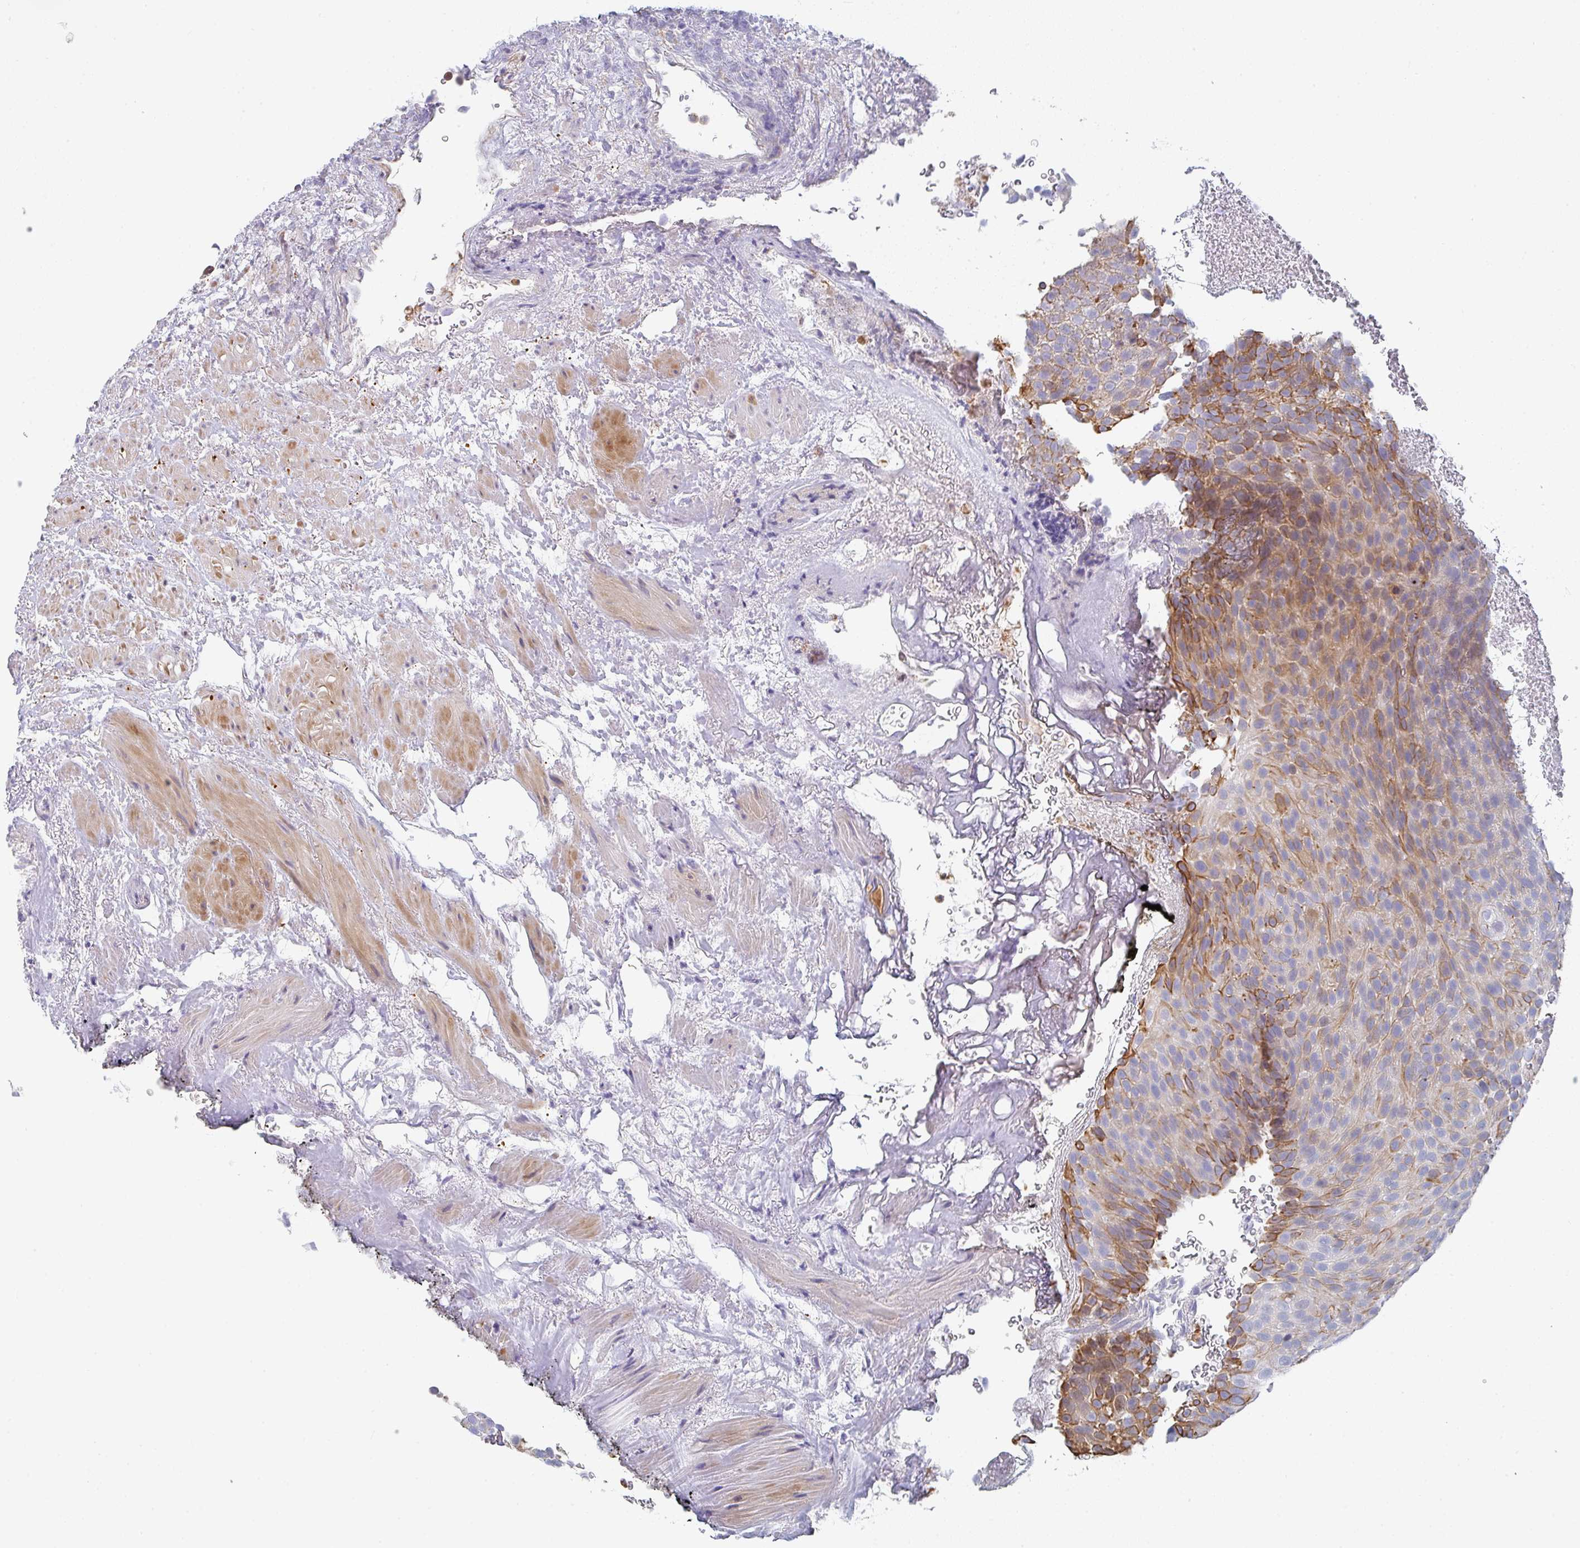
{"staining": {"intensity": "moderate", "quantity": "25%-75%", "location": "cytoplasmic/membranous"}, "tissue": "urothelial cancer", "cell_type": "Tumor cells", "image_type": "cancer", "snomed": [{"axis": "morphology", "description": "Urothelial carcinoma, Low grade"}, {"axis": "topography", "description": "Urinary bladder"}], "caption": "Brown immunohistochemical staining in human urothelial cancer demonstrates moderate cytoplasmic/membranous expression in about 25%-75% of tumor cells.", "gene": "KLHL33", "patient": {"sex": "male", "age": 78}}